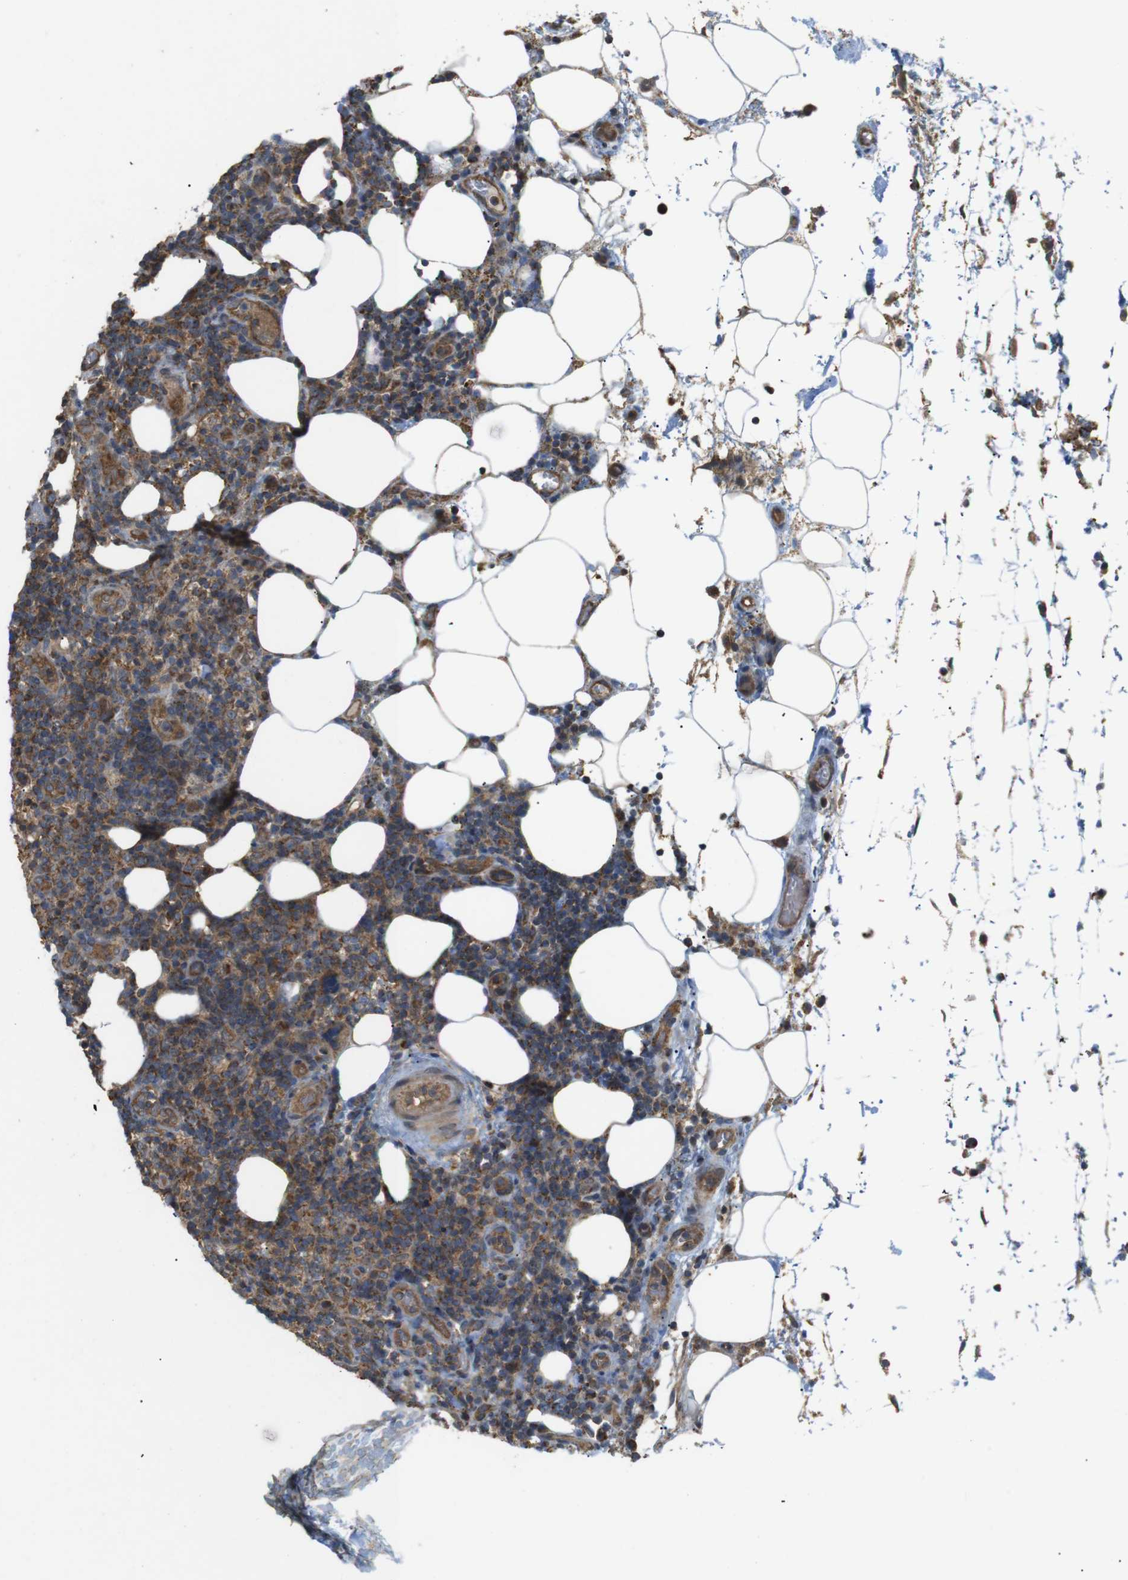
{"staining": {"intensity": "moderate", "quantity": ">75%", "location": "cytoplasmic/membranous"}, "tissue": "lymphoma", "cell_type": "Tumor cells", "image_type": "cancer", "snomed": [{"axis": "morphology", "description": "Malignant lymphoma, non-Hodgkin's type, High grade"}, {"axis": "topography", "description": "Lymph node"}], "caption": "Immunohistochemical staining of high-grade malignant lymphoma, non-Hodgkin's type reveals moderate cytoplasmic/membranous protein positivity in approximately >75% of tumor cells.", "gene": "KSR1", "patient": {"sex": "female", "age": 76}}